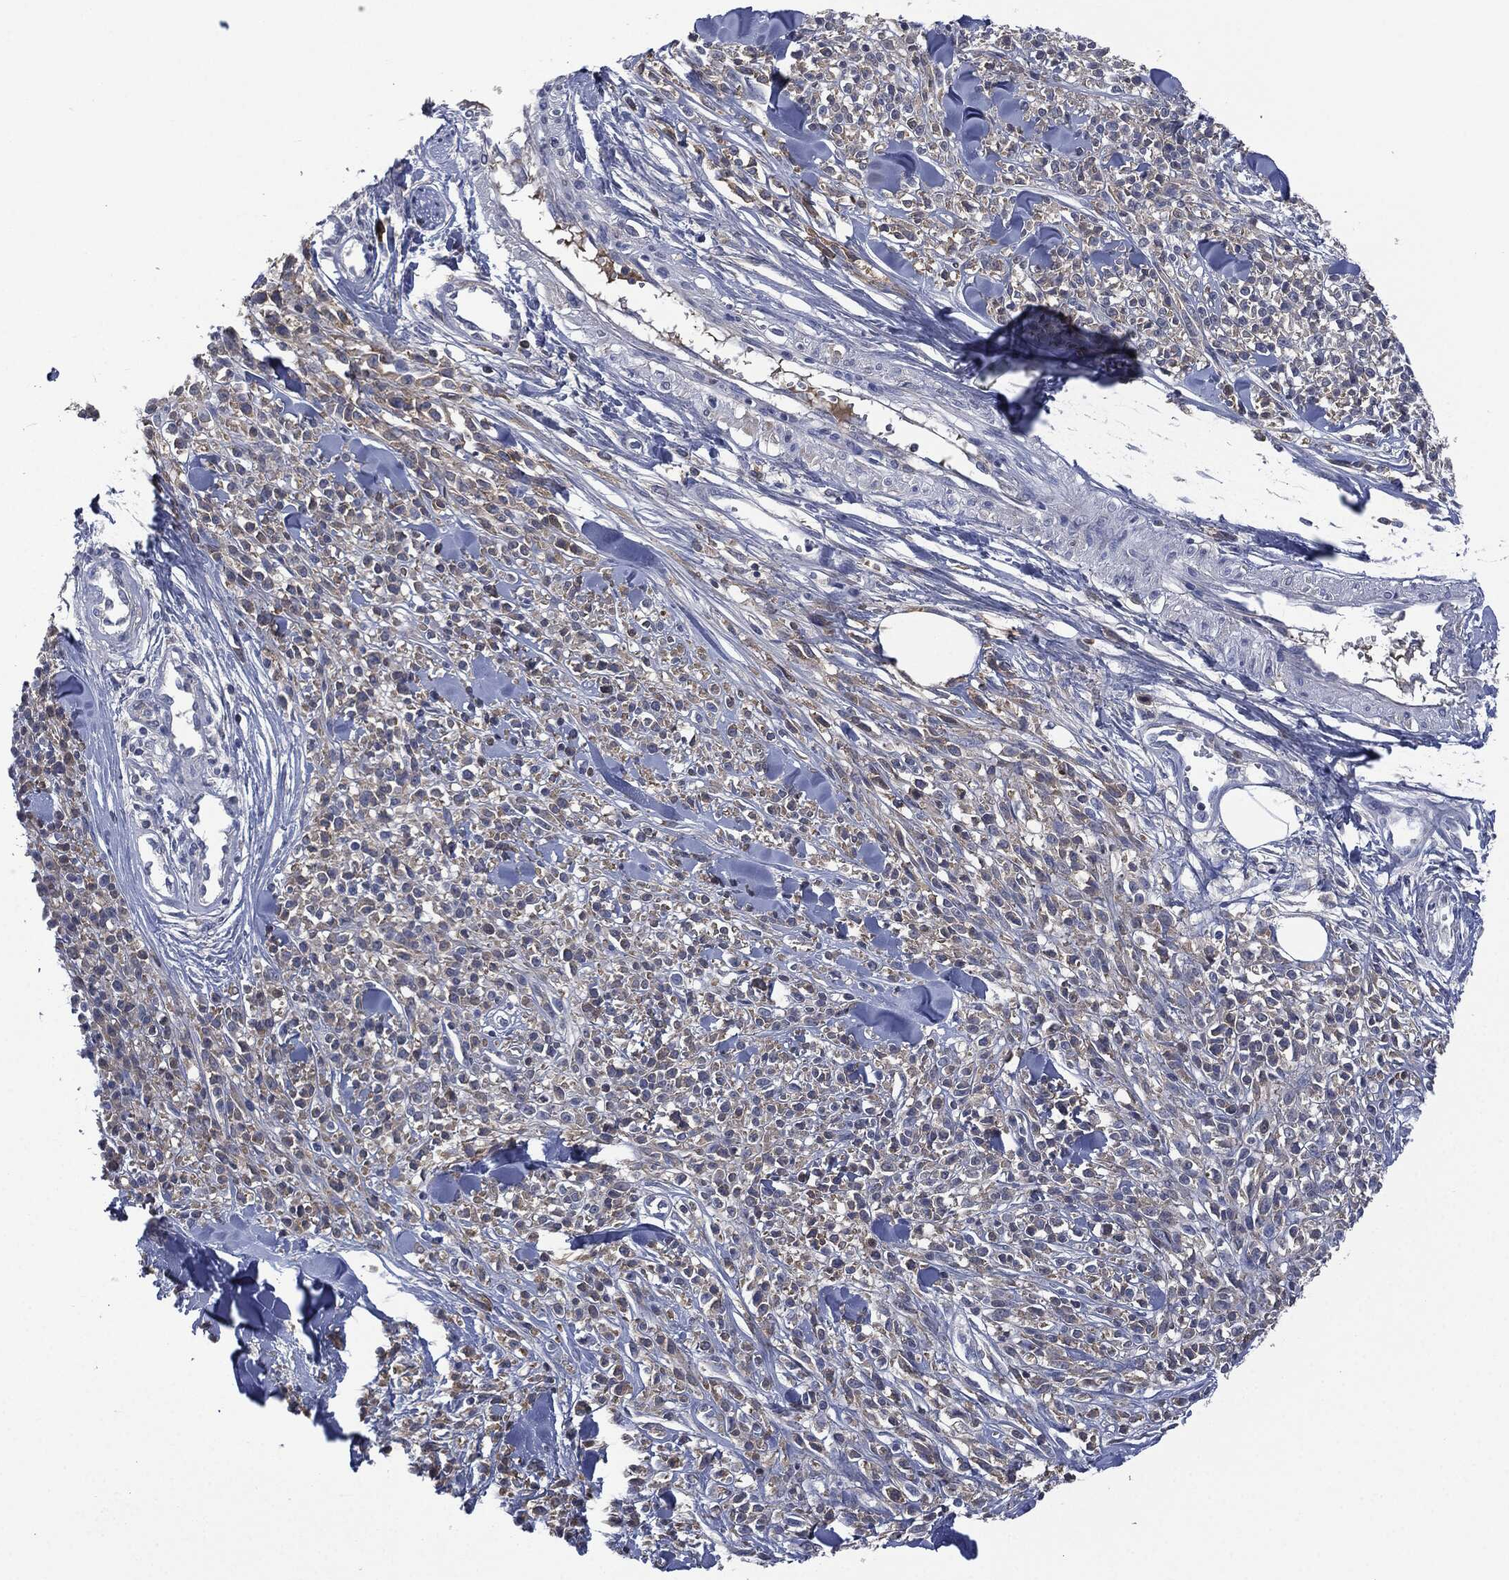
{"staining": {"intensity": "negative", "quantity": "none", "location": "none"}, "tissue": "melanoma", "cell_type": "Tumor cells", "image_type": "cancer", "snomed": [{"axis": "morphology", "description": "Malignant melanoma, NOS"}, {"axis": "topography", "description": "Skin"}, {"axis": "topography", "description": "Skin of trunk"}], "caption": "Tumor cells show no significant staining in malignant melanoma.", "gene": "SIGLEC7", "patient": {"sex": "male", "age": 74}}